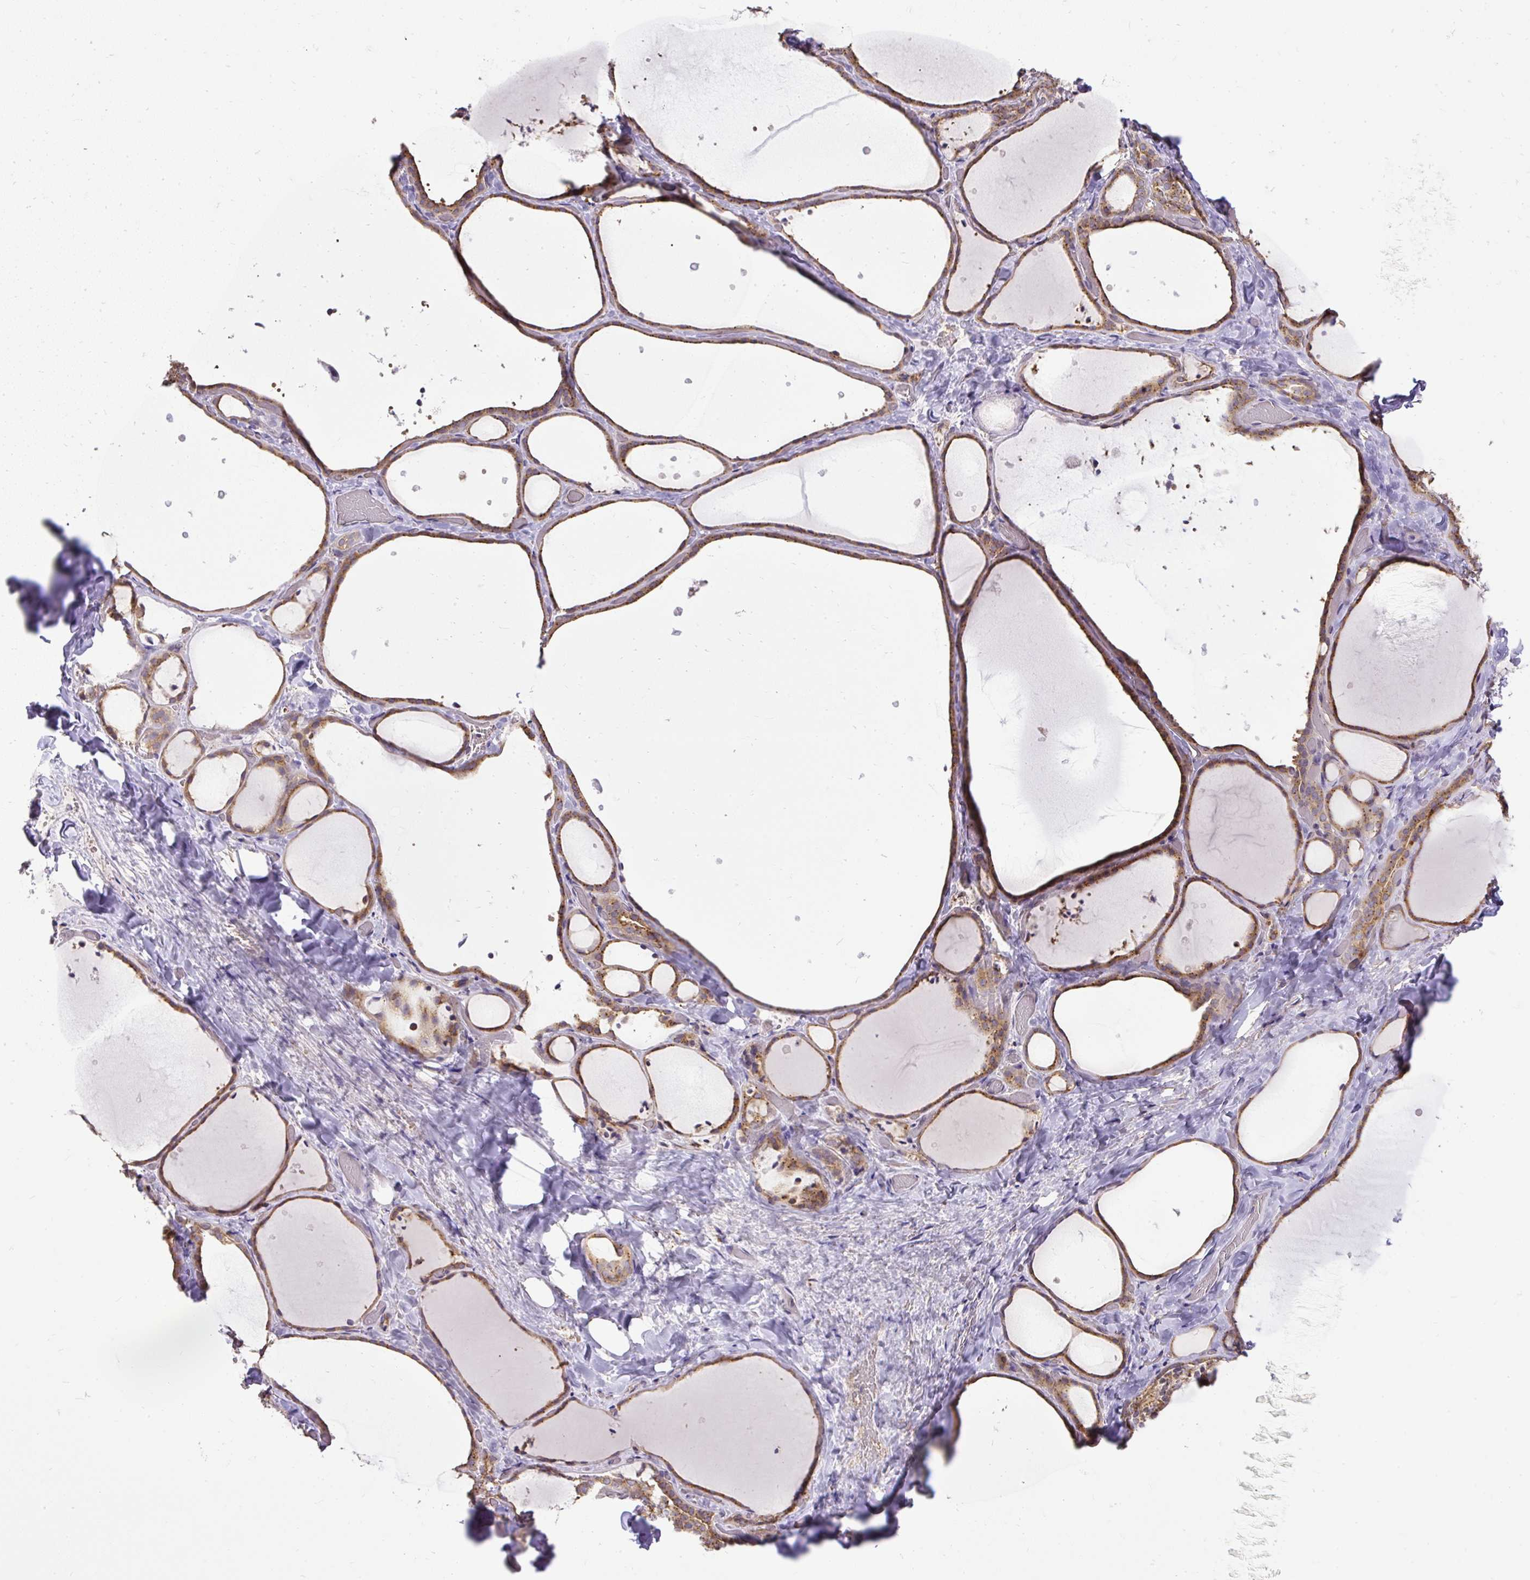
{"staining": {"intensity": "moderate", "quantity": ">75%", "location": "cytoplasmic/membranous"}, "tissue": "thyroid gland", "cell_type": "Glandular cells", "image_type": "normal", "snomed": [{"axis": "morphology", "description": "Normal tissue, NOS"}, {"axis": "topography", "description": "Thyroid gland"}], "caption": "Immunohistochemical staining of benign human thyroid gland shows medium levels of moderate cytoplasmic/membranous staining in about >75% of glandular cells. (Brightfield microscopy of DAB IHC at high magnification).", "gene": "SMC4", "patient": {"sex": "female", "age": 36}}